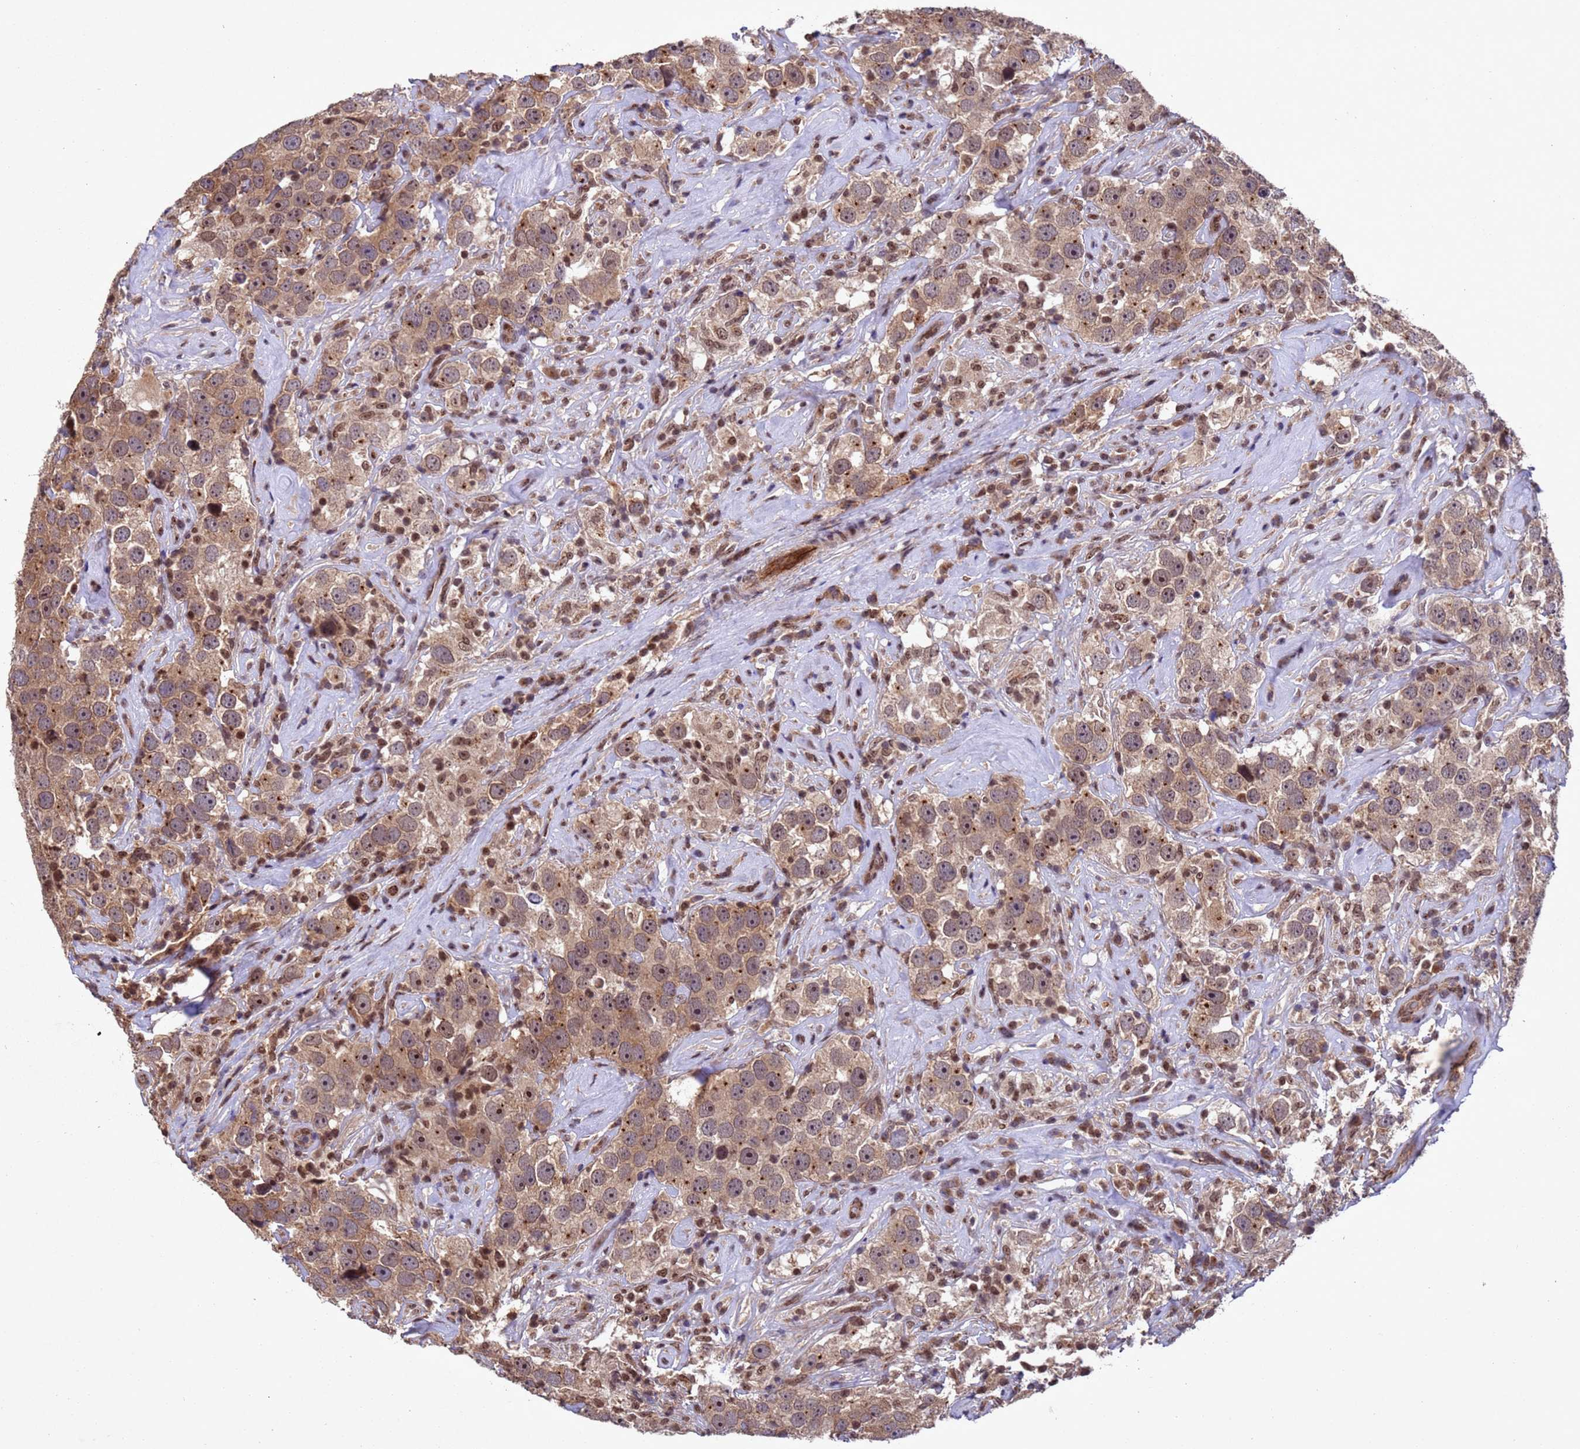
{"staining": {"intensity": "moderate", "quantity": ">75%", "location": "cytoplasmic/membranous,nuclear"}, "tissue": "testis cancer", "cell_type": "Tumor cells", "image_type": "cancer", "snomed": [{"axis": "morphology", "description": "Seminoma, NOS"}, {"axis": "topography", "description": "Testis"}], "caption": "IHC of testis cancer shows medium levels of moderate cytoplasmic/membranous and nuclear expression in about >75% of tumor cells.", "gene": "TBK1", "patient": {"sex": "male", "age": 49}}